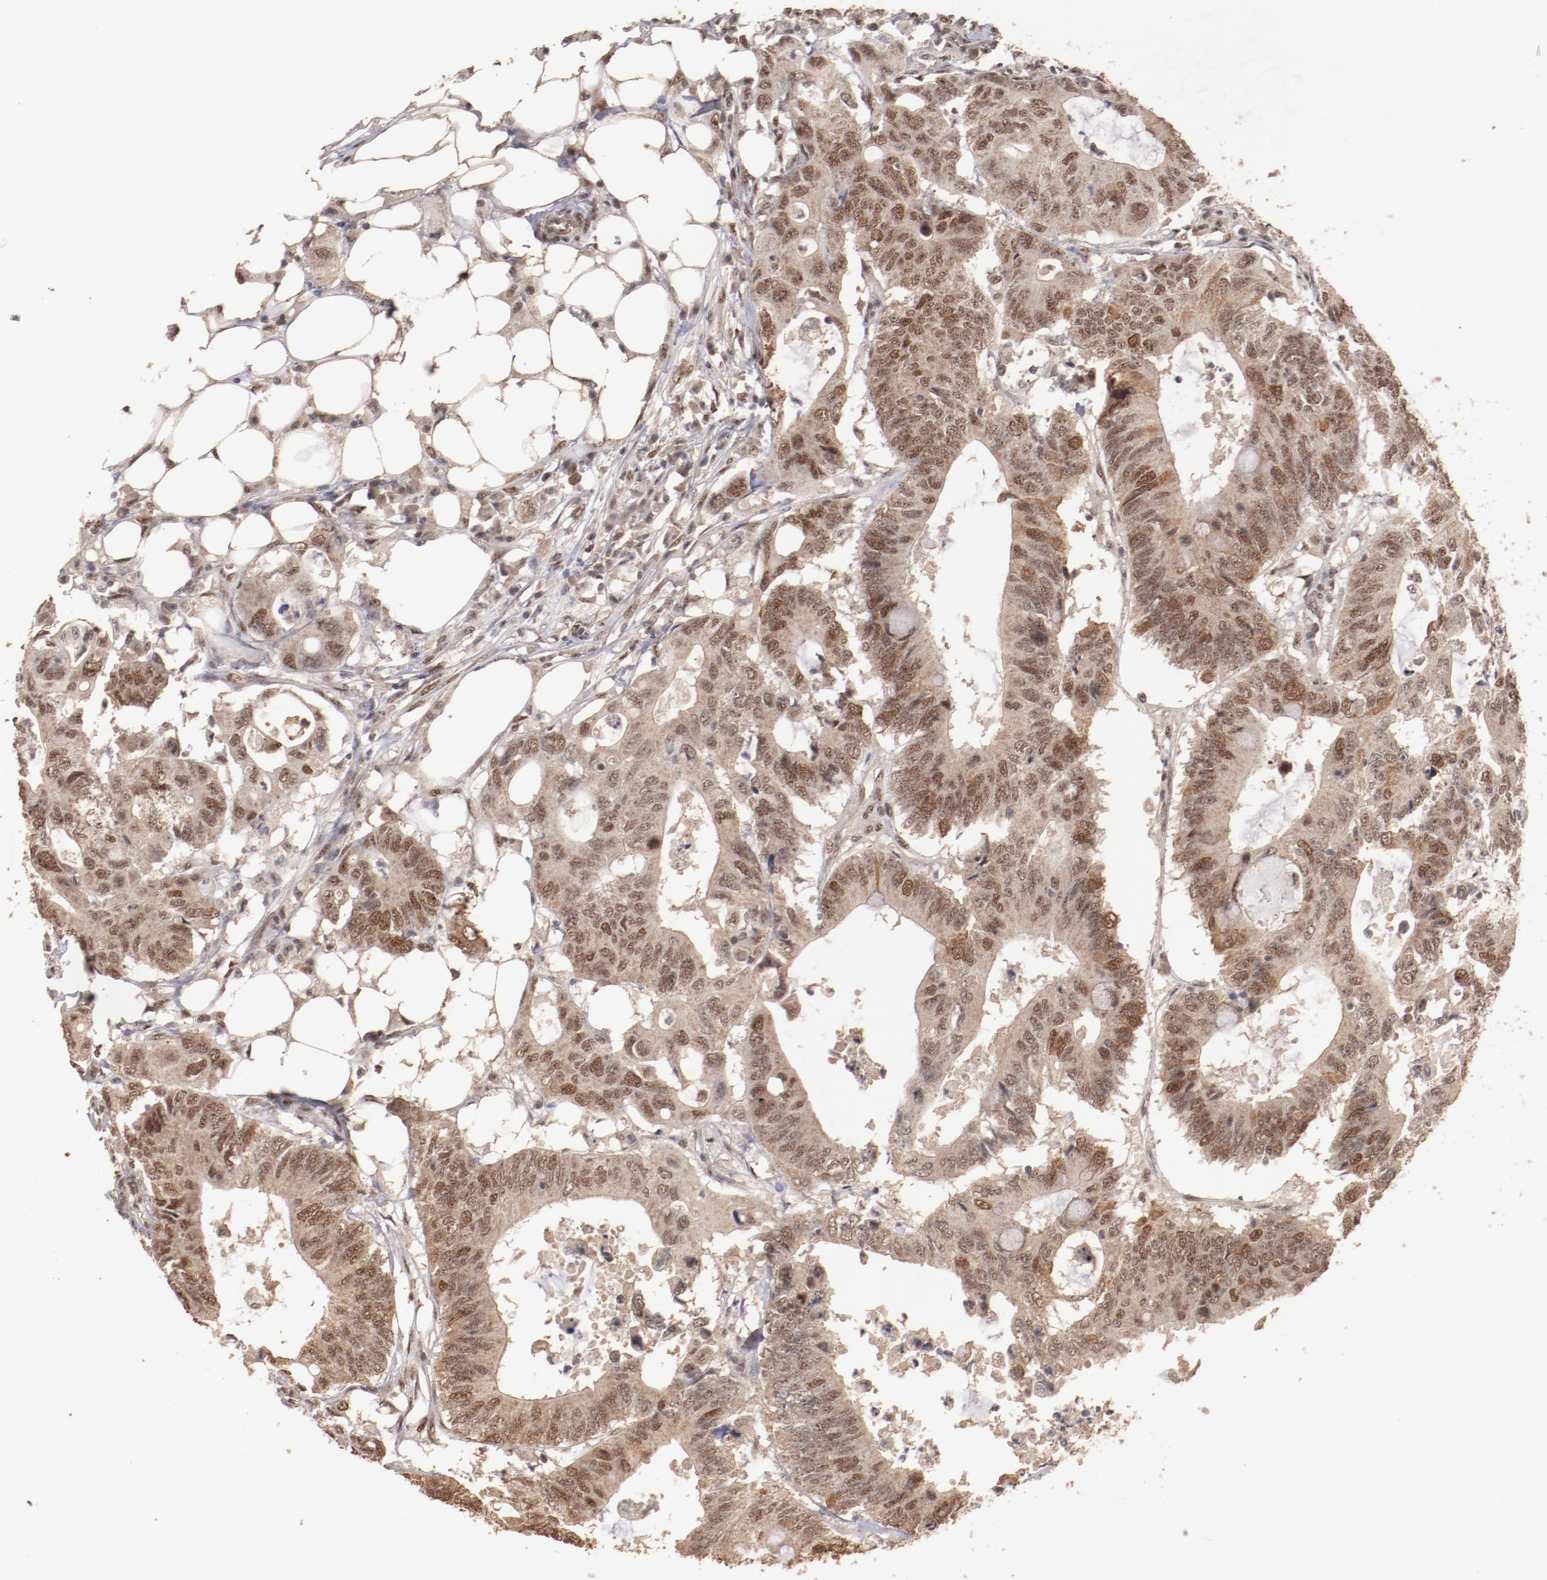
{"staining": {"intensity": "moderate", "quantity": ">75%", "location": "cytoplasmic/membranous,nuclear"}, "tissue": "colorectal cancer", "cell_type": "Tumor cells", "image_type": "cancer", "snomed": [{"axis": "morphology", "description": "Adenocarcinoma, NOS"}, {"axis": "topography", "description": "Colon"}], "caption": "Tumor cells display moderate cytoplasmic/membranous and nuclear staining in about >75% of cells in colorectal cancer (adenocarcinoma). The protein is shown in brown color, while the nuclei are stained blue.", "gene": "CLOCK", "patient": {"sex": "male", "age": 71}}